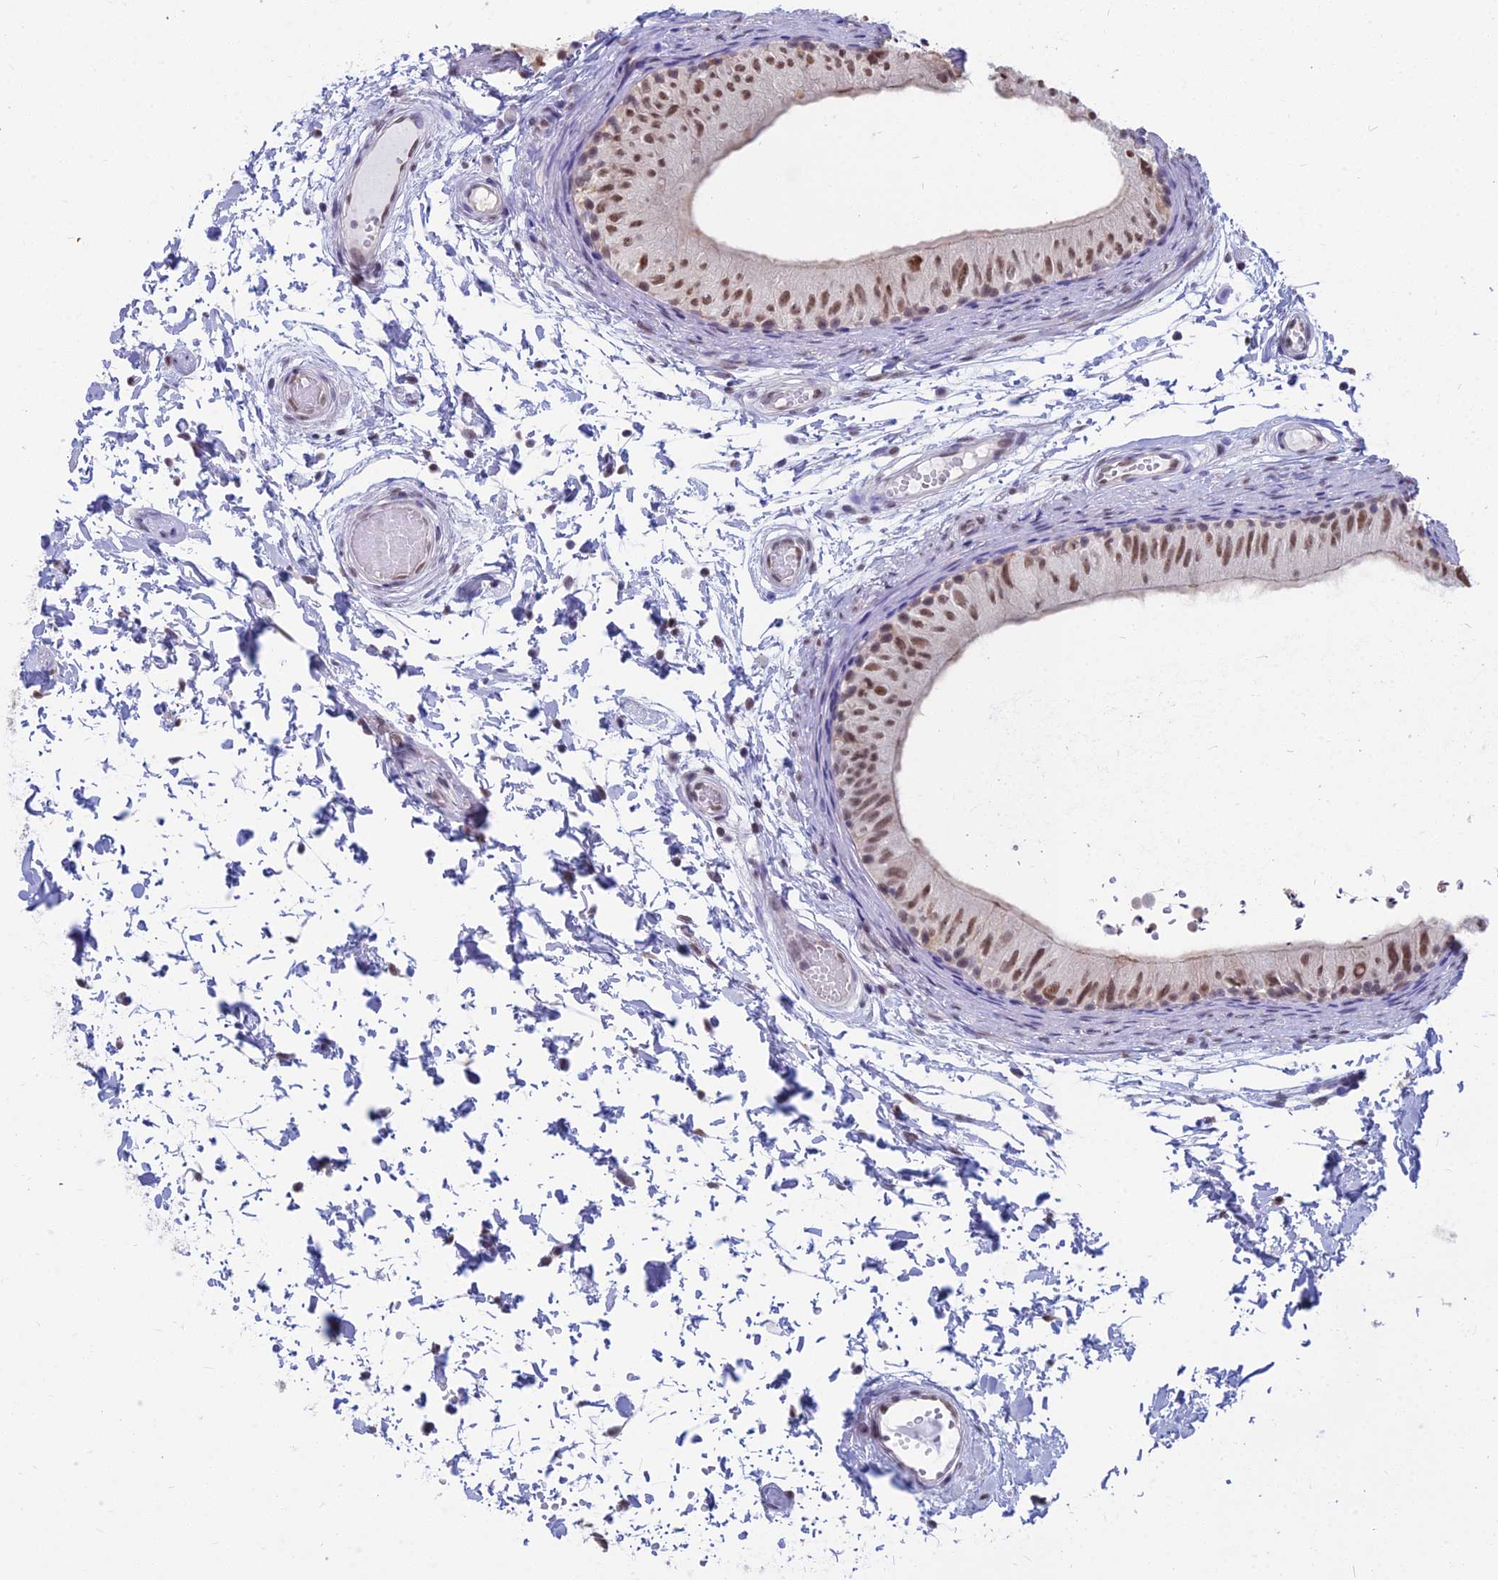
{"staining": {"intensity": "moderate", "quantity": ">75%", "location": "nuclear"}, "tissue": "epididymis", "cell_type": "Glandular cells", "image_type": "normal", "snomed": [{"axis": "morphology", "description": "Normal tissue, NOS"}, {"axis": "topography", "description": "Epididymis"}], "caption": "Normal epididymis exhibits moderate nuclear positivity in approximately >75% of glandular cells, visualized by immunohistochemistry. (DAB (3,3'-diaminobenzidine) = brown stain, brightfield microscopy at high magnification).", "gene": "SRSF7", "patient": {"sex": "male", "age": 50}}